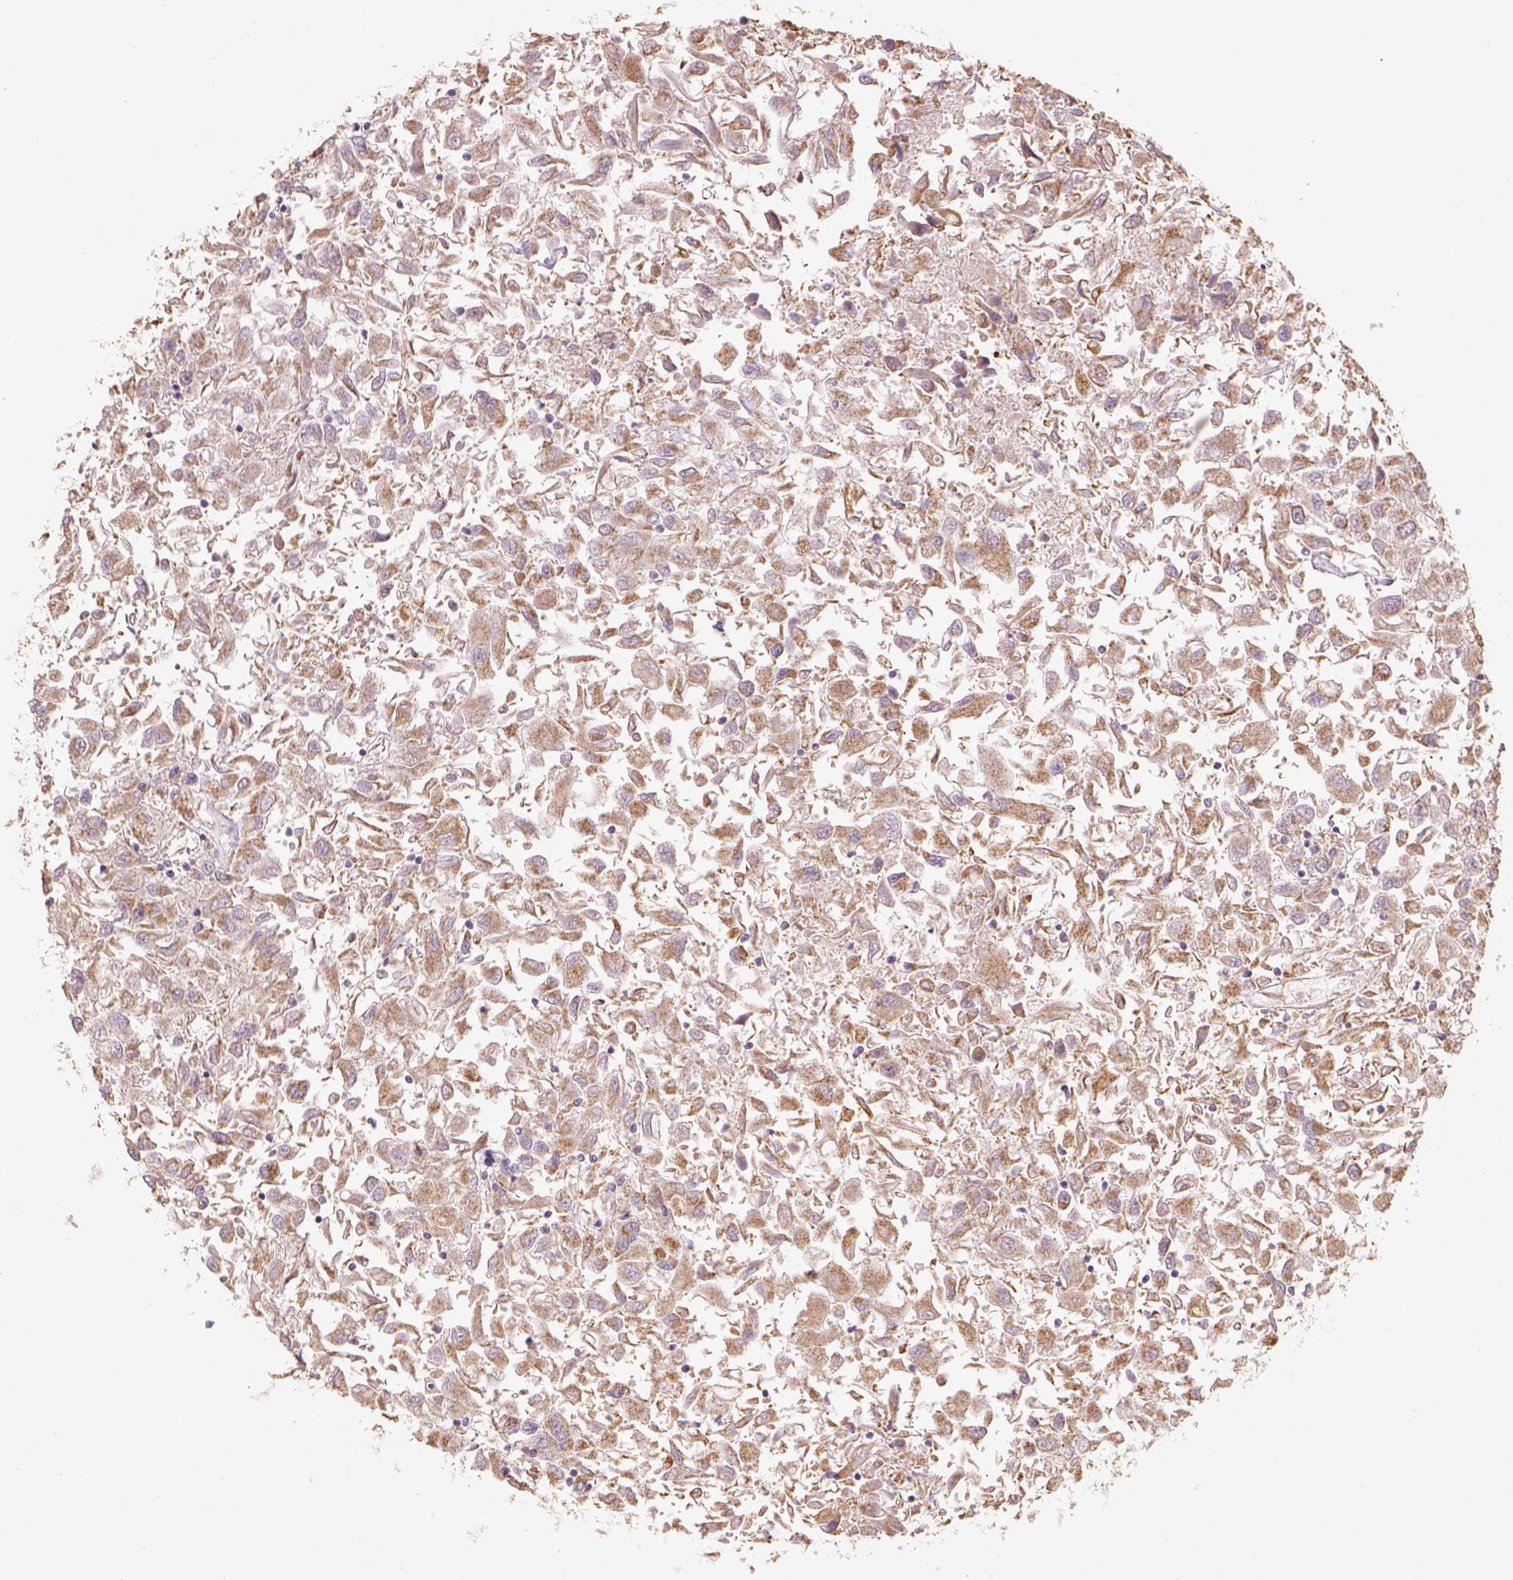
{"staining": {"intensity": "strong", "quantity": ">75%", "location": "cytoplasmic/membranous"}, "tissue": "renal cancer", "cell_type": "Tumor cells", "image_type": "cancer", "snomed": [{"axis": "morphology", "description": "Adenocarcinoma, NOS"}, {"axis": "topography", "description": "Kidney"}], "caption": "Protein expression by immunohistochemistry reveals strong cytoplasmic/membranous expression in approximately >75% of tumor cells in adenocarcinoma (renal).", "gene": "AP2B1", "patient": {"sex": "female", "age": 76}}